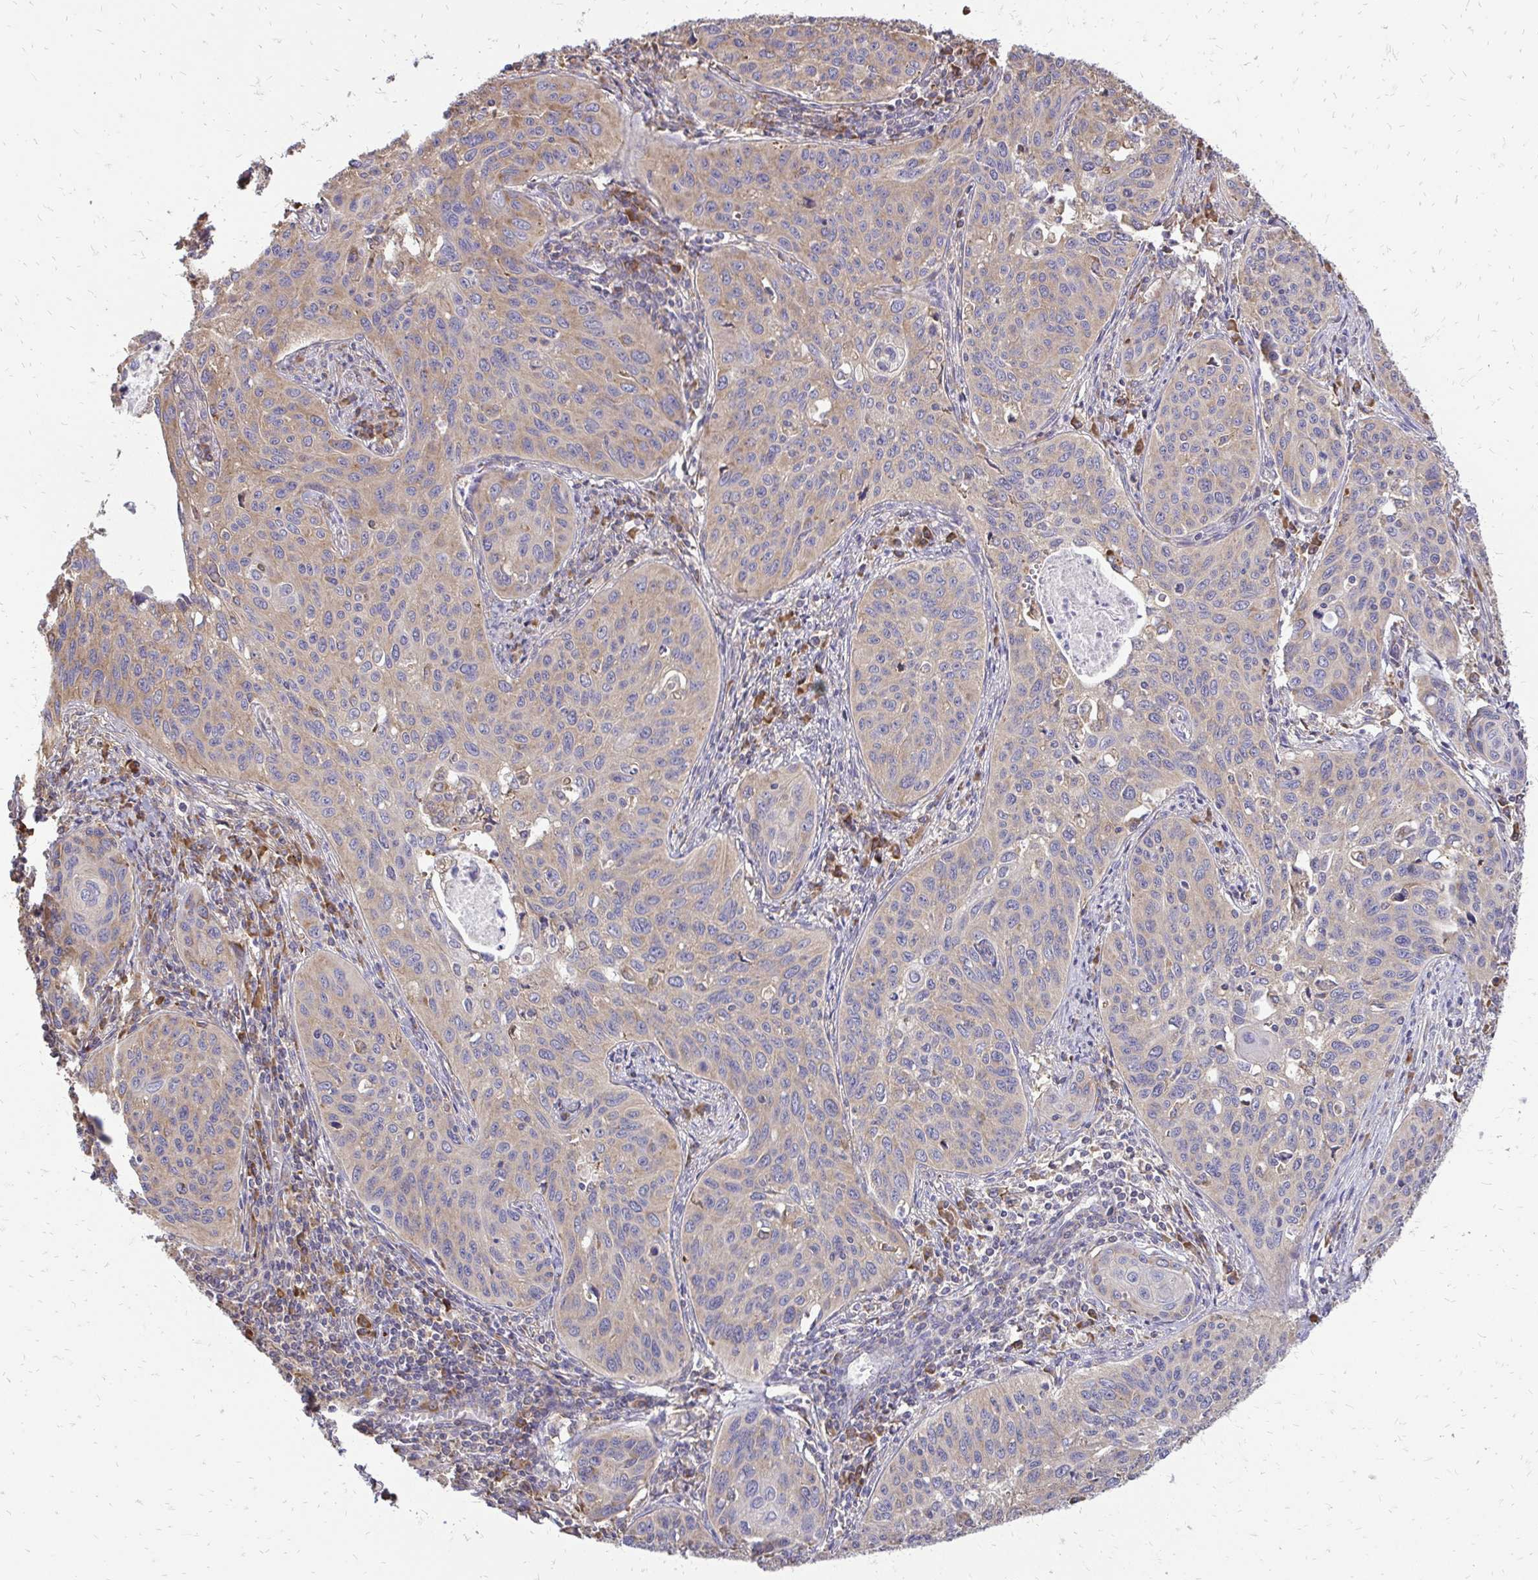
{"staining": {"intensity": "weak", "quantity": "25%-75%", "location": "cytoplasmic/membranous"}, "tissue": "cervical cancer", "cell_type": "Tumor cells", "image_type": "cancer", "snomed": [{"axis": "morphology", "description": "Squamous cell carcinoma, NOS"}, {"axis": "topography", "description": "Cervix"}], "caption": "Tumor cells demonstrate weak cytoplasmic/membranous positivity in about 25%-75% of cells in squamous cell carcinoma (cervical).", "gene": "RPS3", "patient": {"sex": "female", "age": 31}}